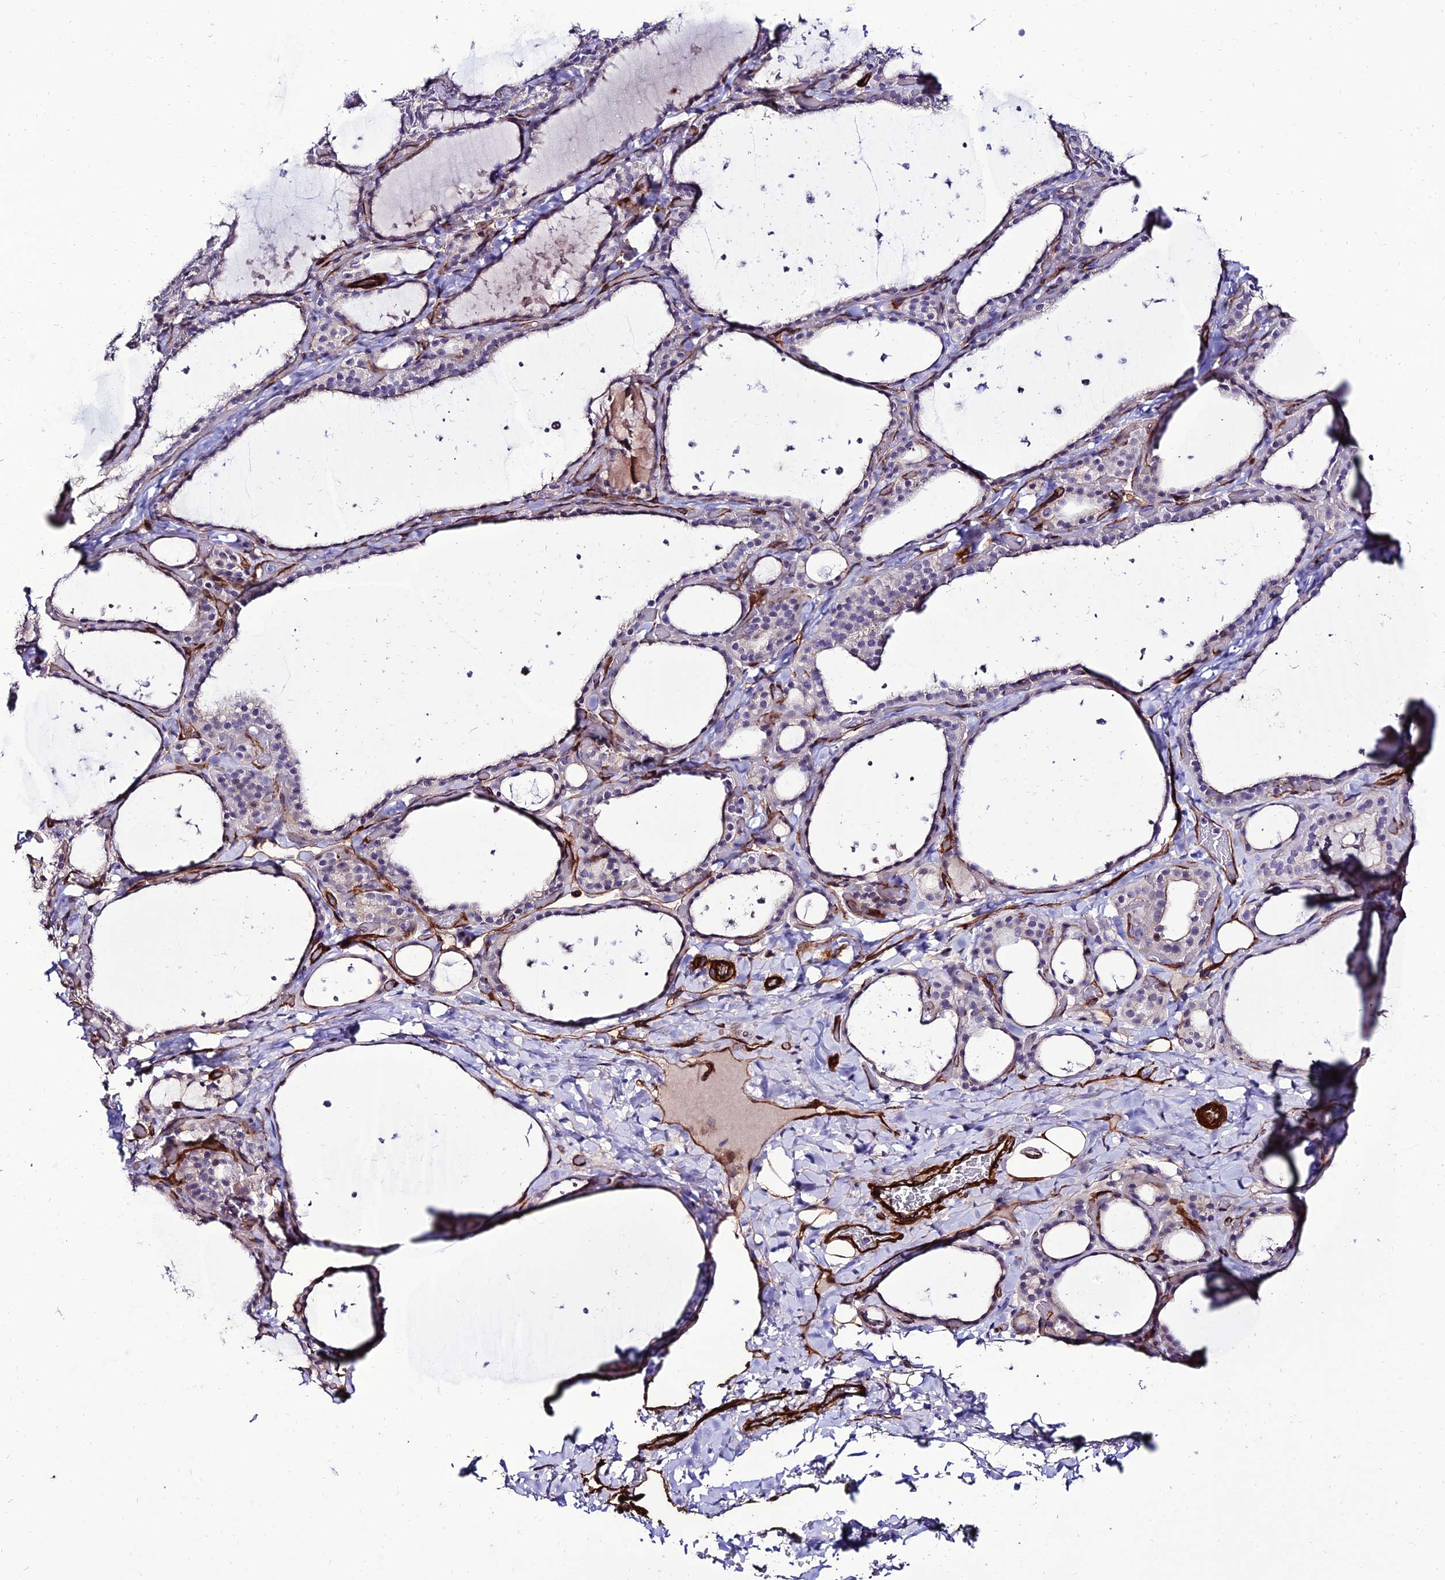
{"staining": {"intensity": "negative", "quantity": "none", "location": "none"}, "tissue": "thyroid gland", "cell_type": "Glandular cells", "image_type": "normal", "snomed": [{"axis": "morphology", "description": "Normal tissue, NOS"}, {"axis": "topography", "description": "Thyroid gland"}], "caption": "IHC histopathology image of normal thyroid gland: human thyroid gland stained with DAB (3,3'-diaminobenzidine) shows no significant protein staining in glandular cells.", "gene": "ALDH3B2", "patient": {"sex": "female", "age": 44}}